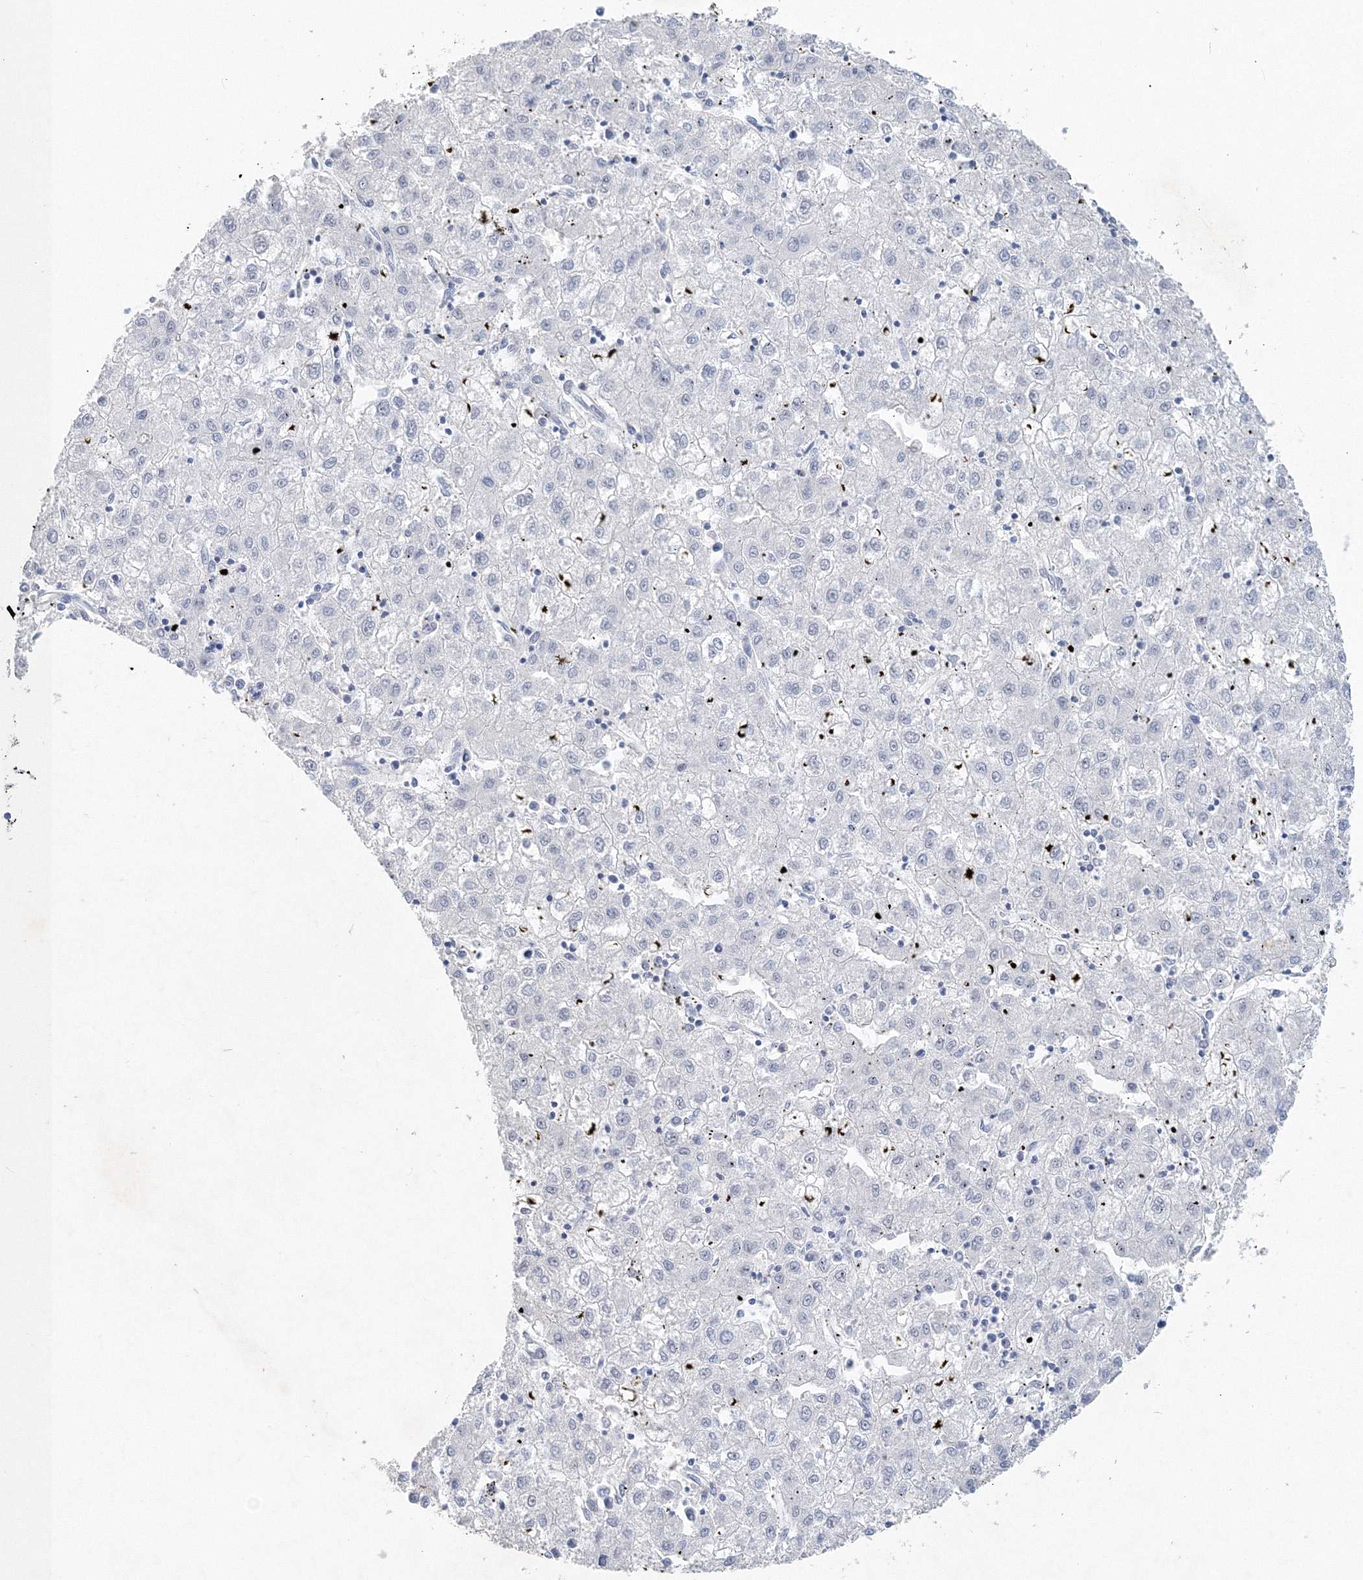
{"staining": {"intensity": "negative", "quantity": "none", "location": "none"}, "tissue": "liver cancer", "cell_type": "Tumor cells", "image_type": "cancer", "snomed": [{"axis": "morphology", "description": "Carcinoma, Hepatocellular, NOS"}, {"axis": "topography", "description": "Liver"}], "caption": "Human liver cancer stained for a protein using immunohistochemistry (IHC) shows no positivity in tumor cells.", "gene": "OSBPL6", "patient": {"sex": "male", "age": 72}}